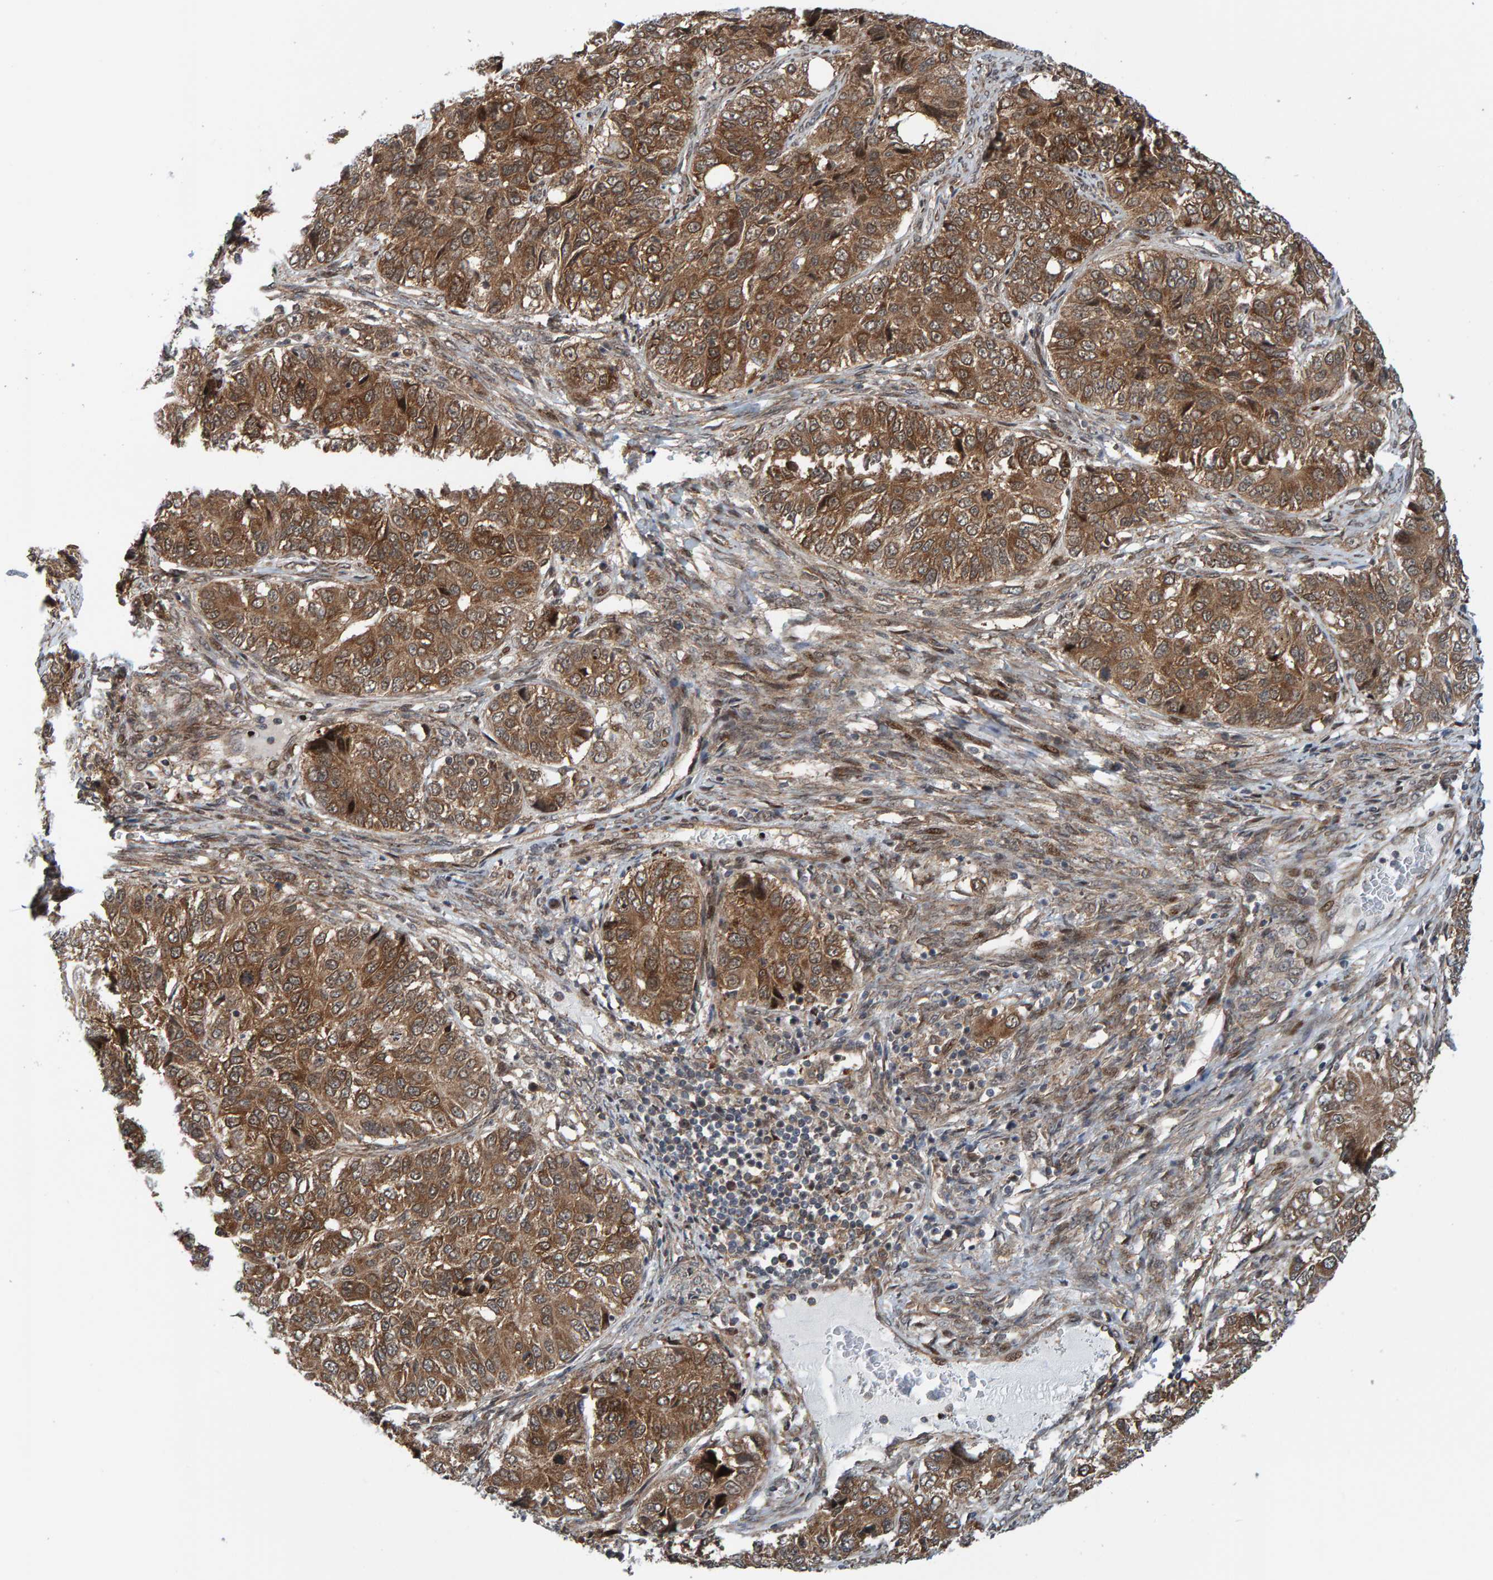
{"staining": {"intensity": "moderate", "quantity": ">75%", "location": "cytoplasmic/membranous"}, "tissue": "ovarian cancer", "cell_type": "Tumor cells", "image_type": "cancer", "snomed": [{"axis": "morphology", "description": "Carcinoma, endometroid"}, {"axis": "topography", "description": "Ovary"}], "caption": "Protein staining demonstrates moderate cytoplasmic/membranous expression in about >75% of tumor cells in ovarian cancer (endometroid carcinoma). The protein of interest is stained brown, and the nuclei are stained in blue (DAB (3,3'-diaminobenzidine) IHC with brightfield microscopy, high magnification).", "gene": "ZNF366", "patient": {"sex": "female", "age": 51}}